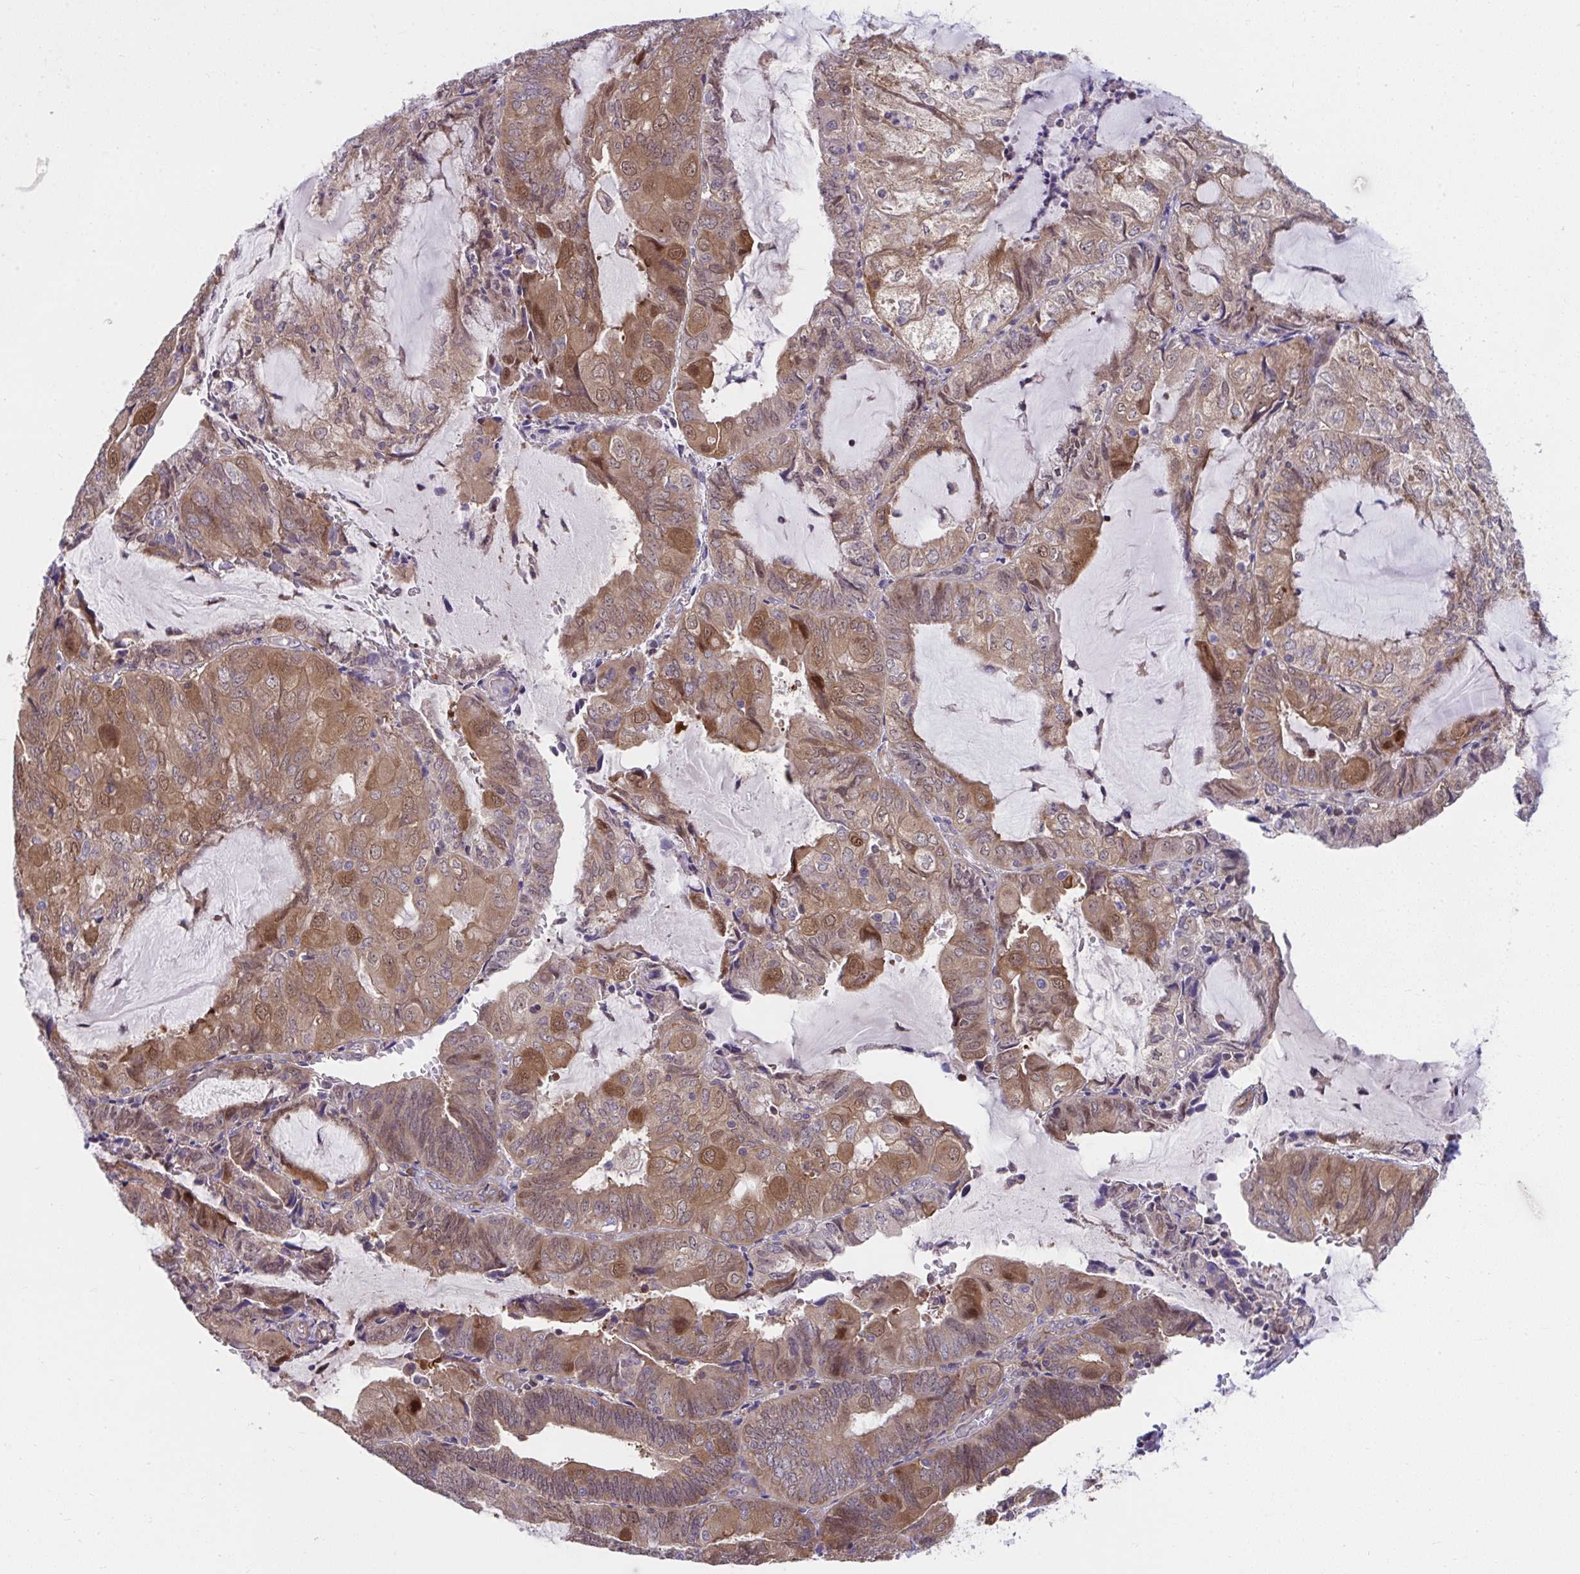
{"staining": {"intensity": "moderate", "quantity": ">75%", "location": "cytoplasmic/membranous,nuclear"}, "tissue": "endometrial cancer", "cell_type": "Tumor cells", "image_type": "cancer", "snomed": [{"axis": "morphology", "description": "Adenocarcinoma, NOS"}, {"axis": "topography", "description": "Endometrium"}], "caption": "Tumor cells demonstrate medium levels of moderate cytoplasmic/membranous and nuclear staining in about >75% of cells in endometrial adenocarcinoma.", "gene": "PCDHB7", "patient": {"sex": "female", "age": 81}}